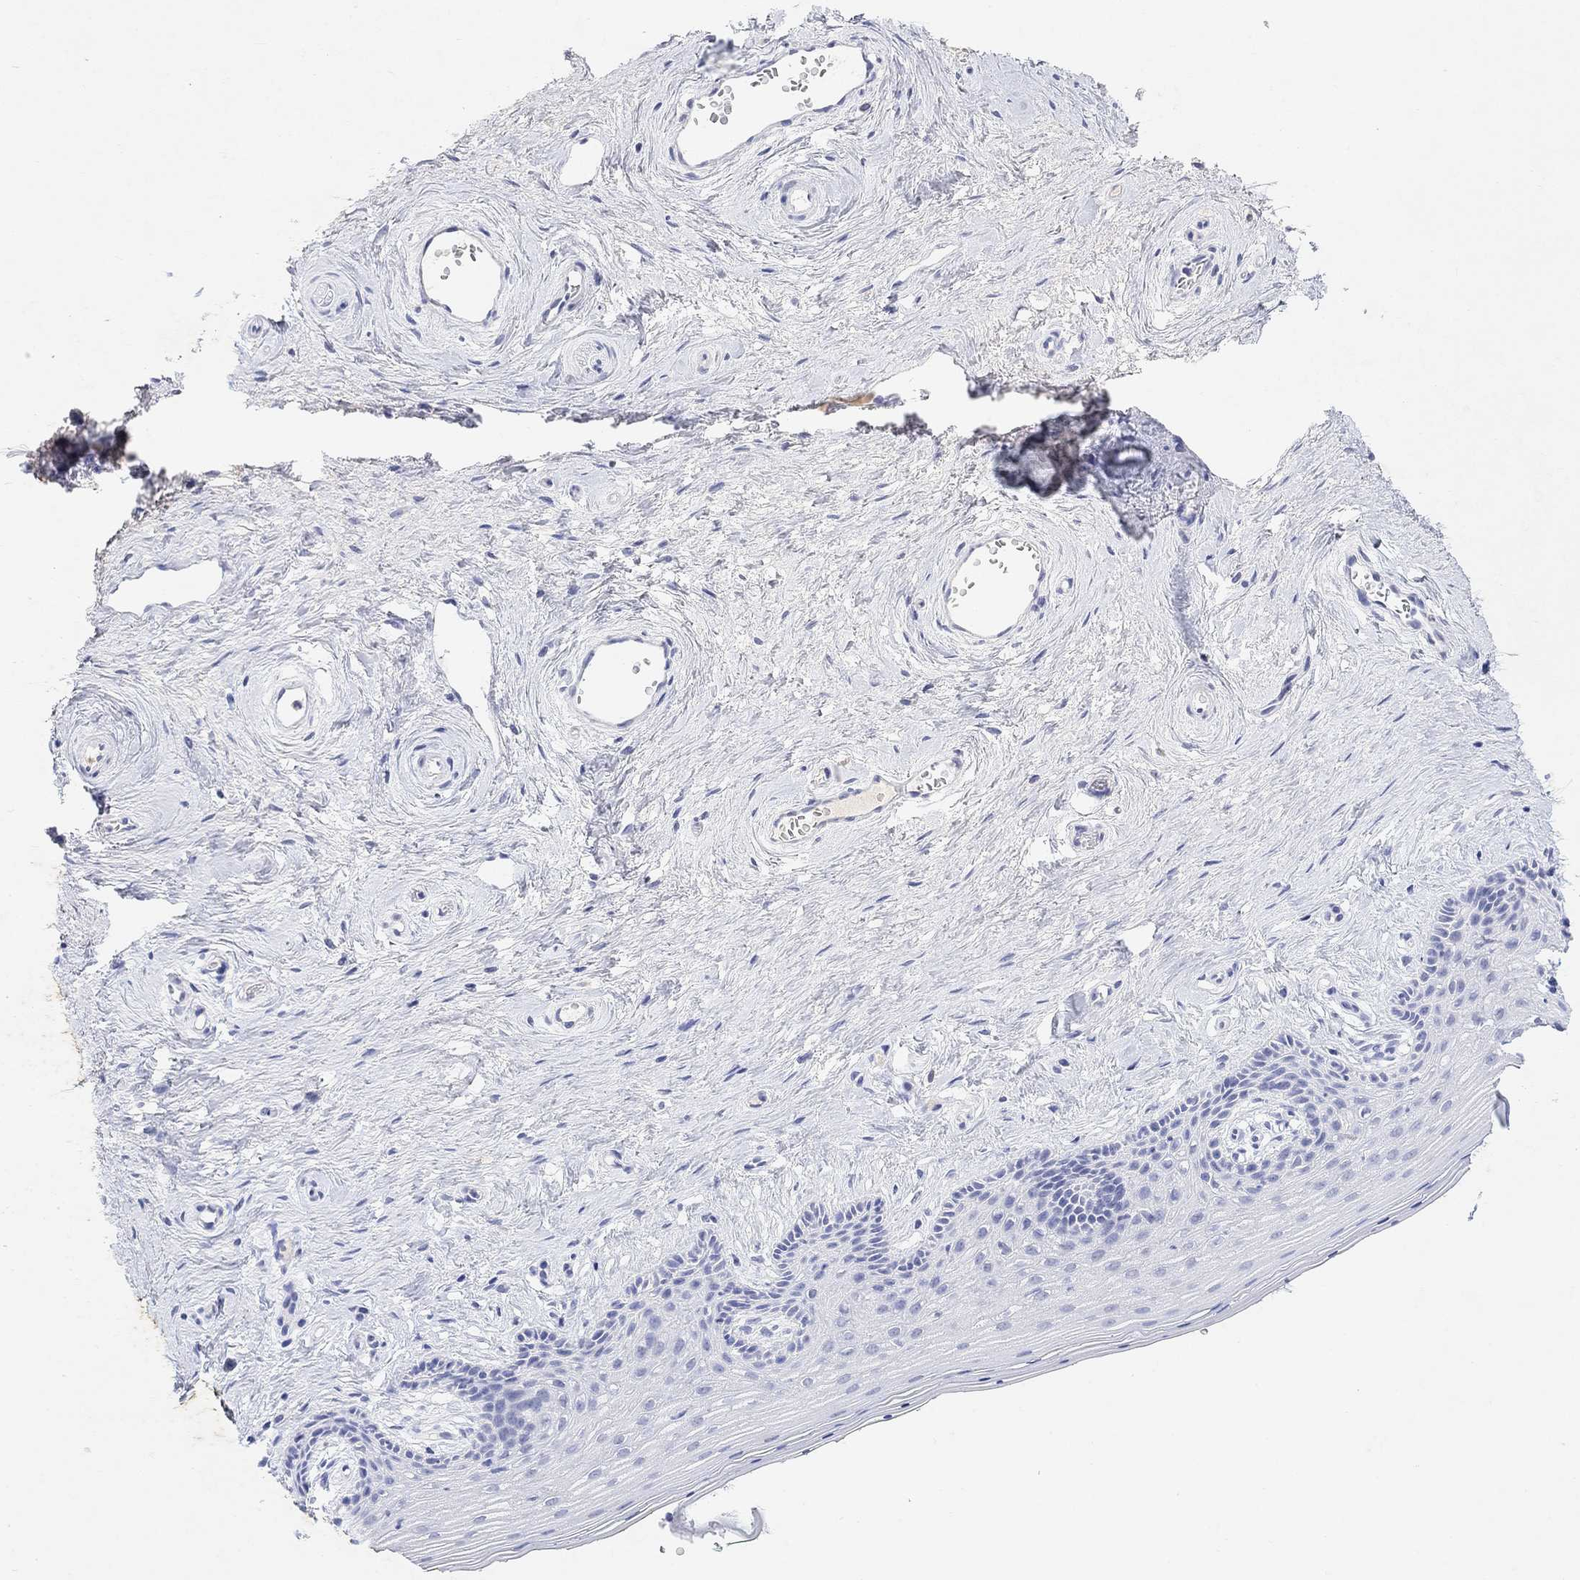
{"staining": {"intensity": "negative", "quantity": "none", "location": "none"}, "tissue": "vagina", "cell_type": "Squamous epithelial cells", "image_type": "normal", "snomed": [{"axis": "morphology", "description": "Normal tissue, NOS"}, {"axis": "topography", "description": "Vagina"}], "caption": "A photomicrograph of human vagina is negative for staining in squamous epithelial cells. The staining is performed using DAB brown chromogen with nuclei counter-stained in using hematoxylin.", "gene": "TYR", "patient": {"sex": "female", "age": 45}}